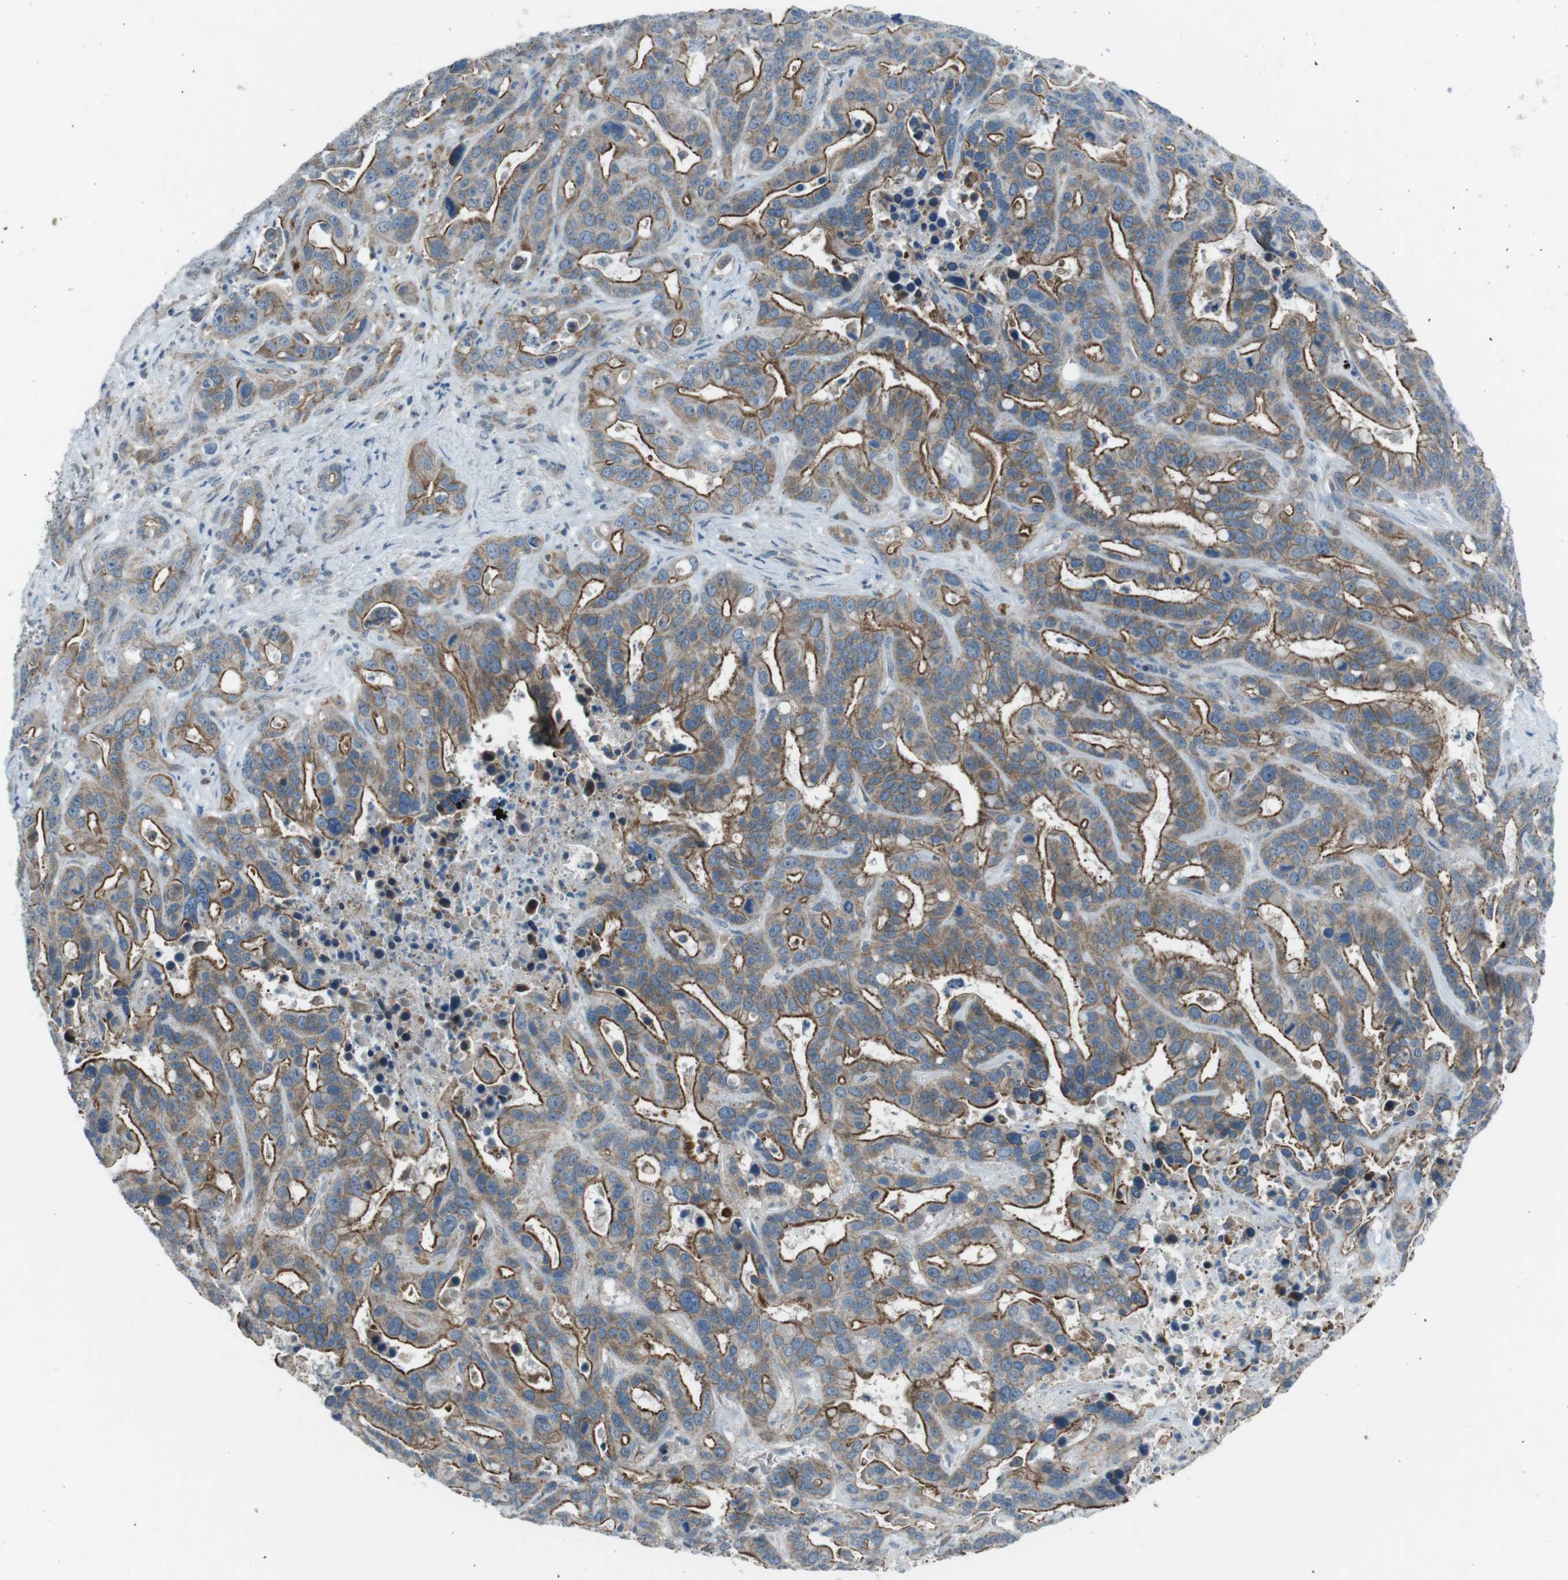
{"staining": {"intensity": "moderate", "quantity": ">75%", "location": "cytoplasmic/membranous"}, "tissue": "liver cancer", "cell_type": "Tumor cells", "image_type": "cancer", "snomed": [{"axis": "morphology", "description": "Cholangiocarcinoma"}, {"axis": "topography", "description": "Liver"}], "caption": "Cholangiocarcinoma (liver) stained with DAB (3,3'-diaminobenzidine) immunohistochemistry shows medium levels of moderate cytoplasmic/membranous expression in approximately >75% of tumor cells.", "gene": "SPTA1", "patient": {"sex": "female", "age": 65}}